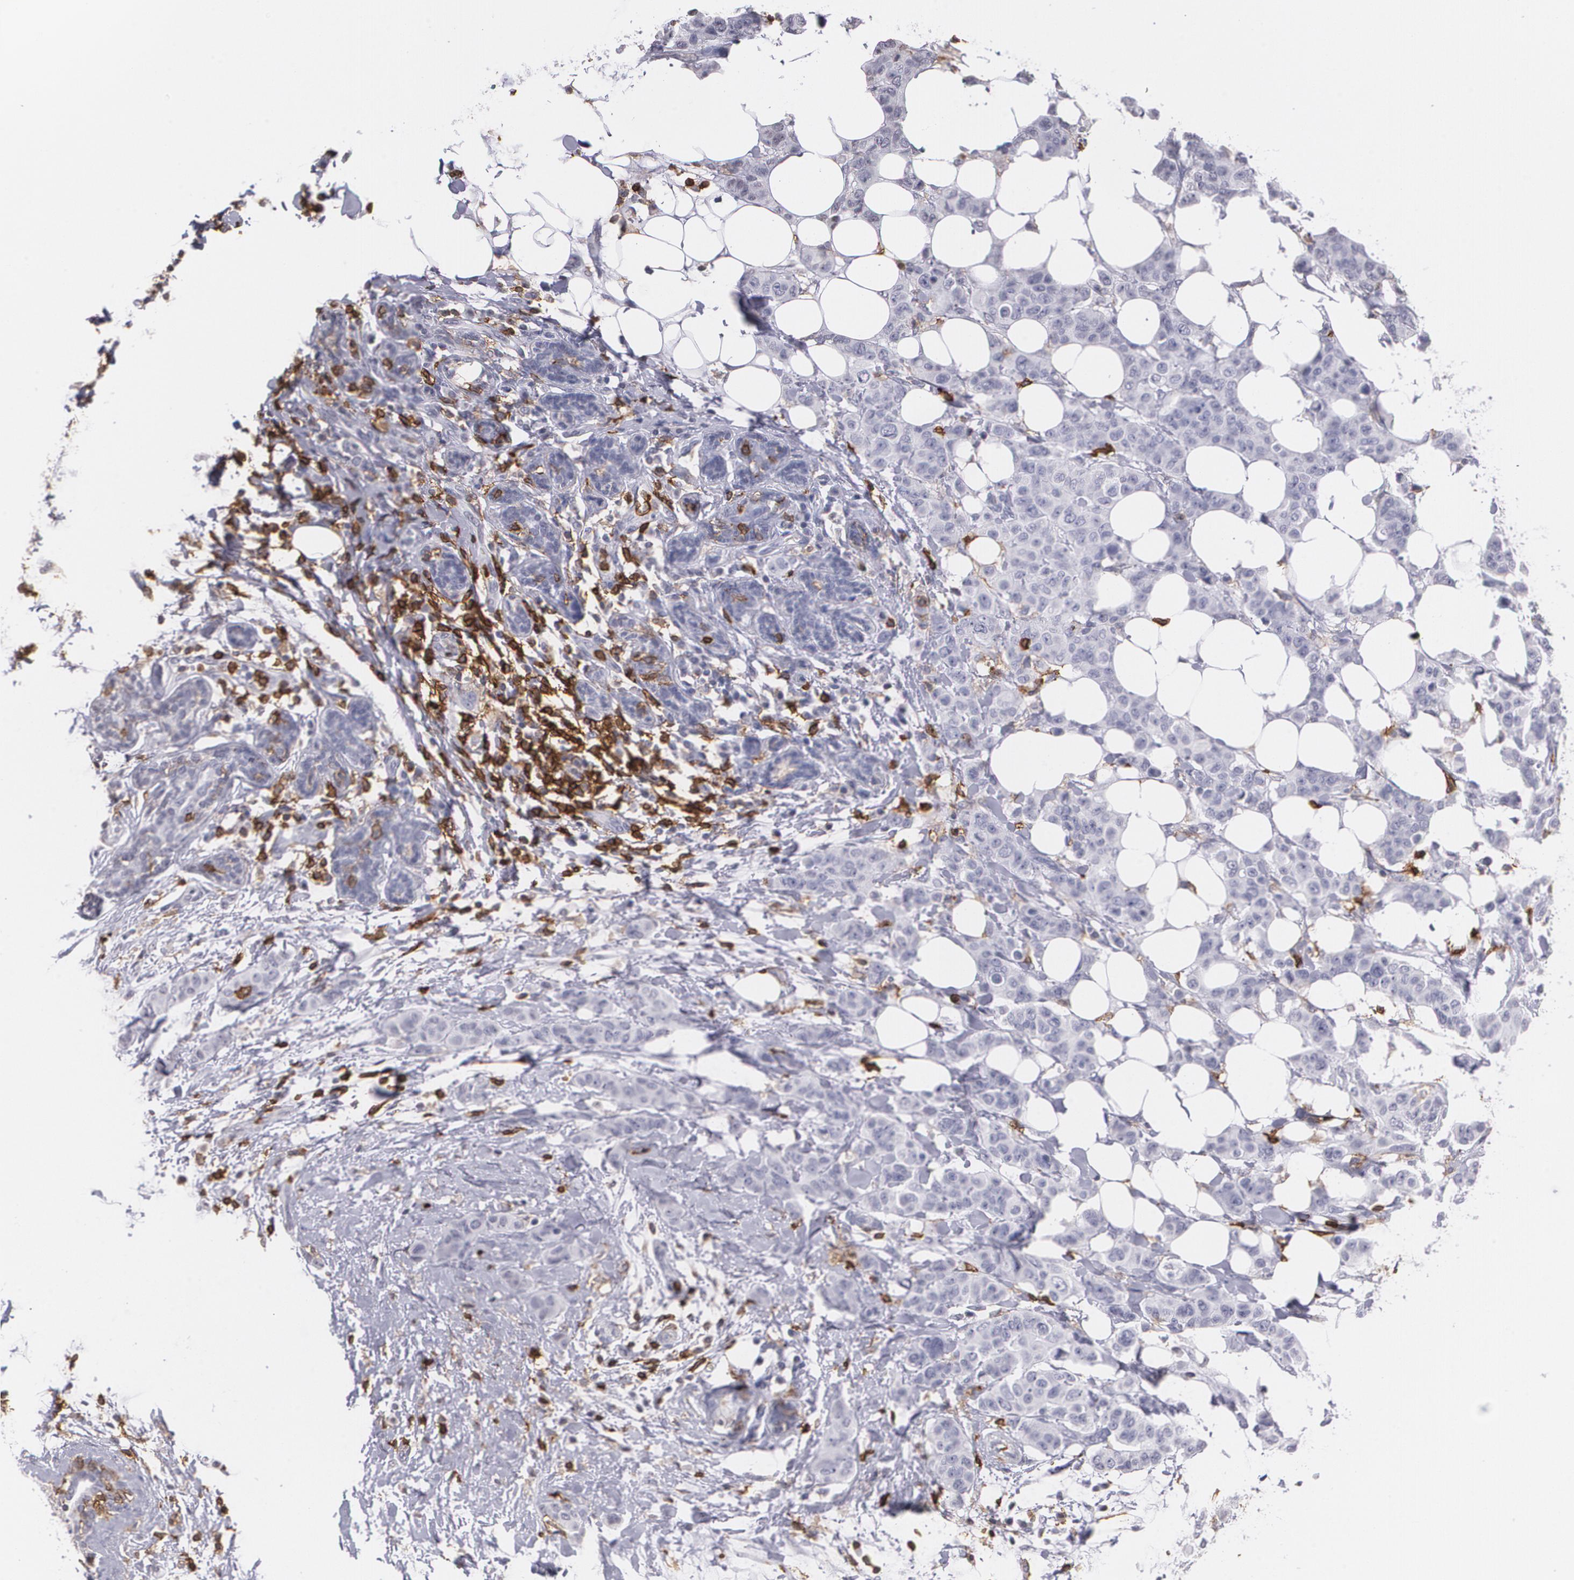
{"staining": {"intensity": "negative", "quantity": "none", "location": "none"}, "tissue": "breast cancer", "cell_type": "Tumor cells", "image_type": "cancer", "snomed": [{"axis": "morphology", "description": "Duct carcinoma"}, {"axis": "topography", "description": "Breast"}], "caption": "Tumor cells show no significant protein staining in invasive ductal carcinoma (breast).", "gene": "PTPRC", "patient": {"sex": "female", "age": 40}}